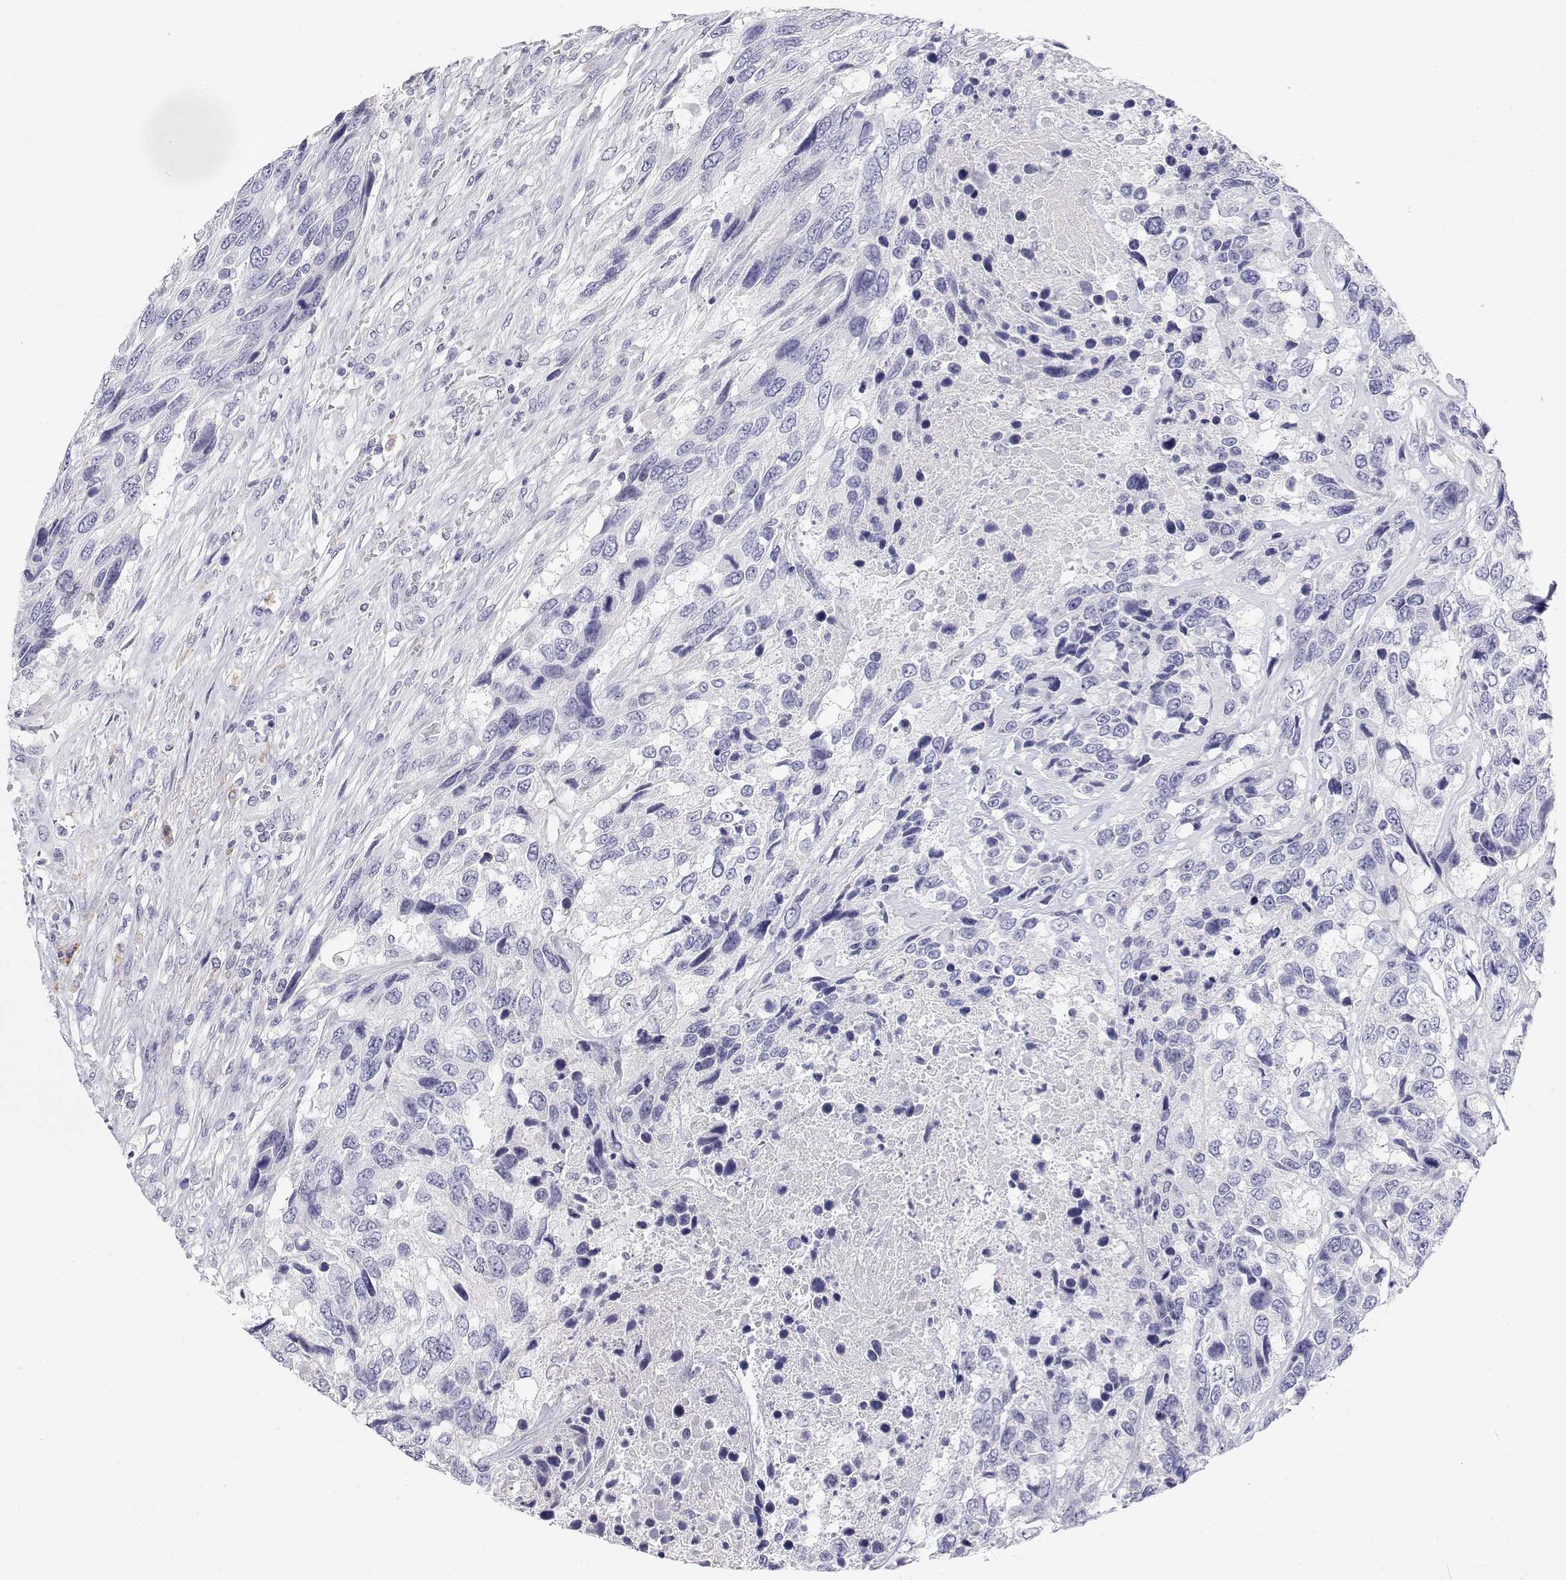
{"staining": {"intensity": "negative", "quantity": "none", "location": "none"}, "tissue": "urothelial cancer", "cell_type": "Tumor cells", "image_type": "cancer", "snomed": [{"axis": "morphology", "description": "Urothelial carcinoma, High grade"}, {"axis": "topography", "description": "Urinary bladder"}], "caption": "Tumor cells are negative for brown protein staining in high-grade urothelial carcinoma.", "gene": "NCR2", "patient": {"sex": "female", "age": 70}}